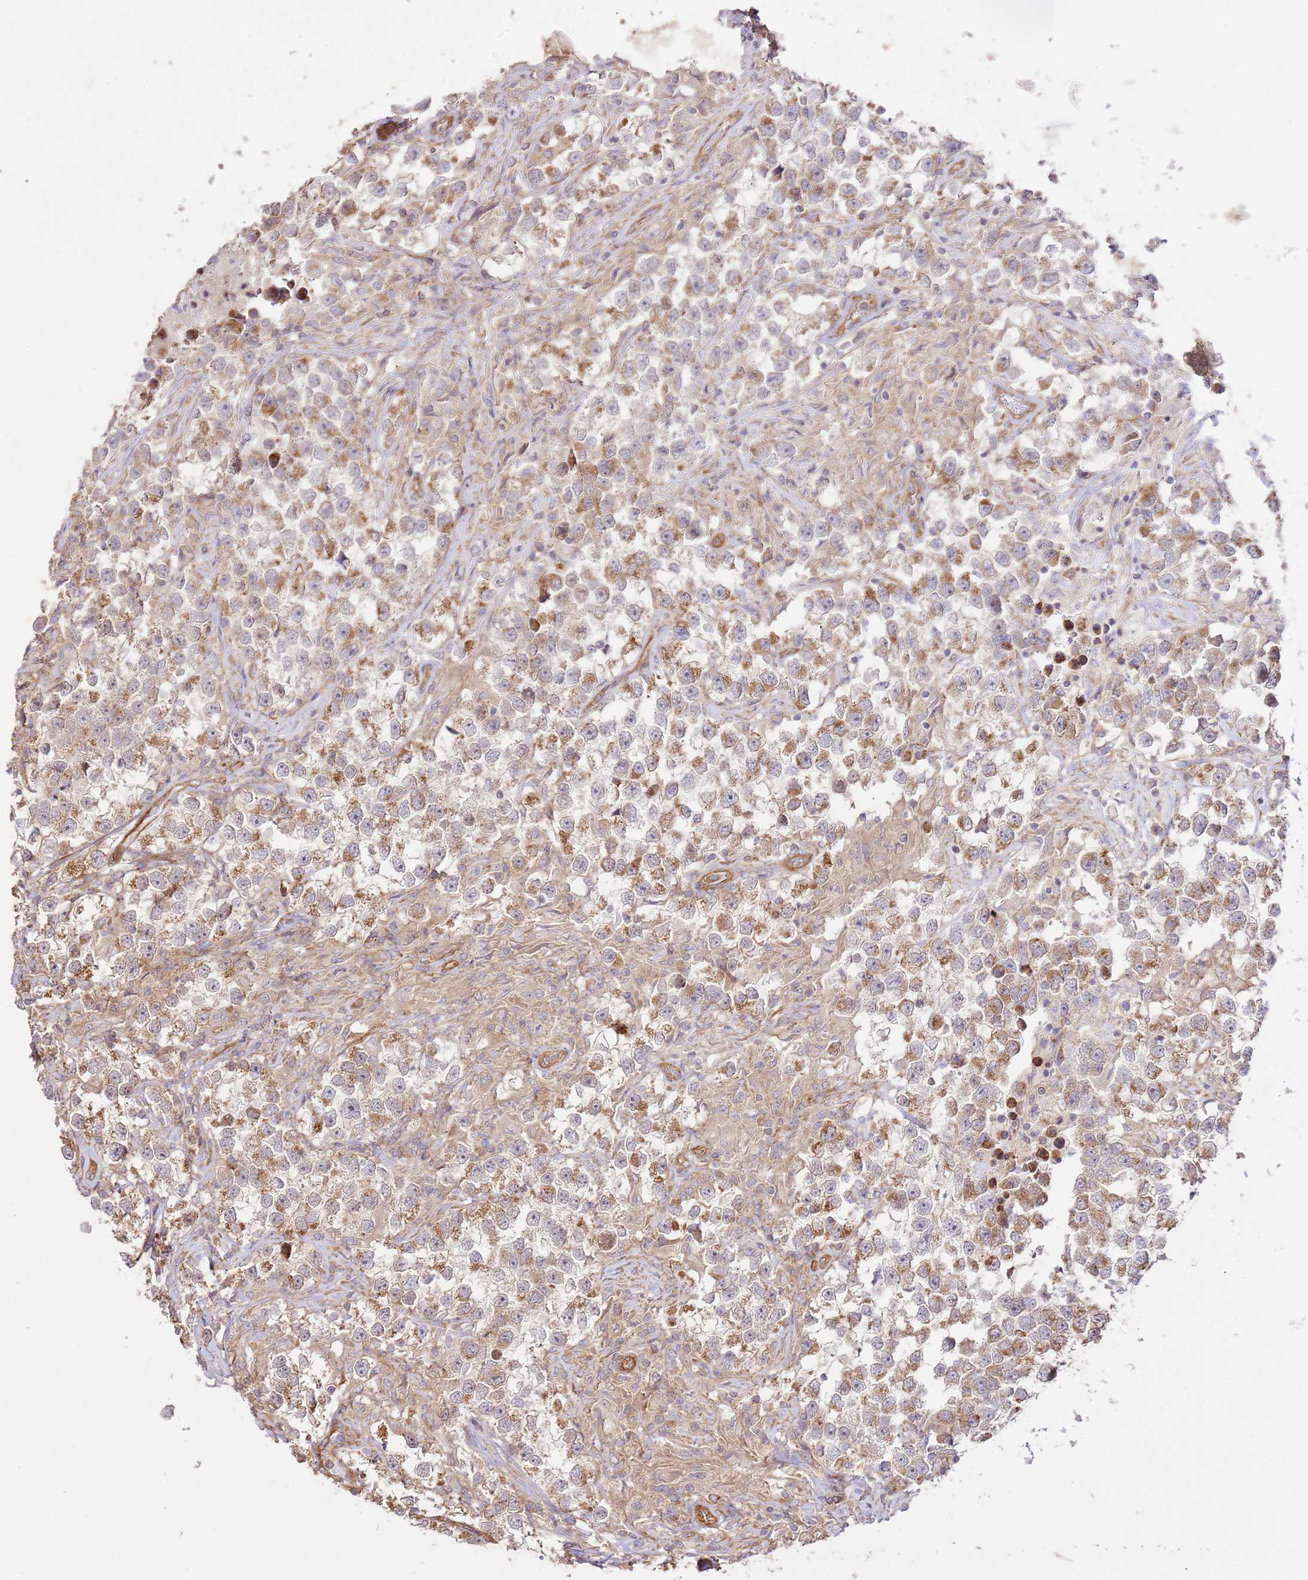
{"staining": {"intensity": "moderate", "quantity": ">75%", "location": "cytoplasmic/membranous"}, "tissue": "testis cancer", "cell_type": "Tumor cells", "image_type": "cancer", "snomed": [{"axis": "morphology", "description": "Seminoma, NOS"}, {"axis": "topography", "description": "Testis"}], "caption": "Testis cancer tissue shows moderate cytoplasmic/membranous staining in about >75% of tumor cells, visualized by immunohistochemistry.", "gene": "ZBTB39", "patient": {"sex": "male", "age": 46}}